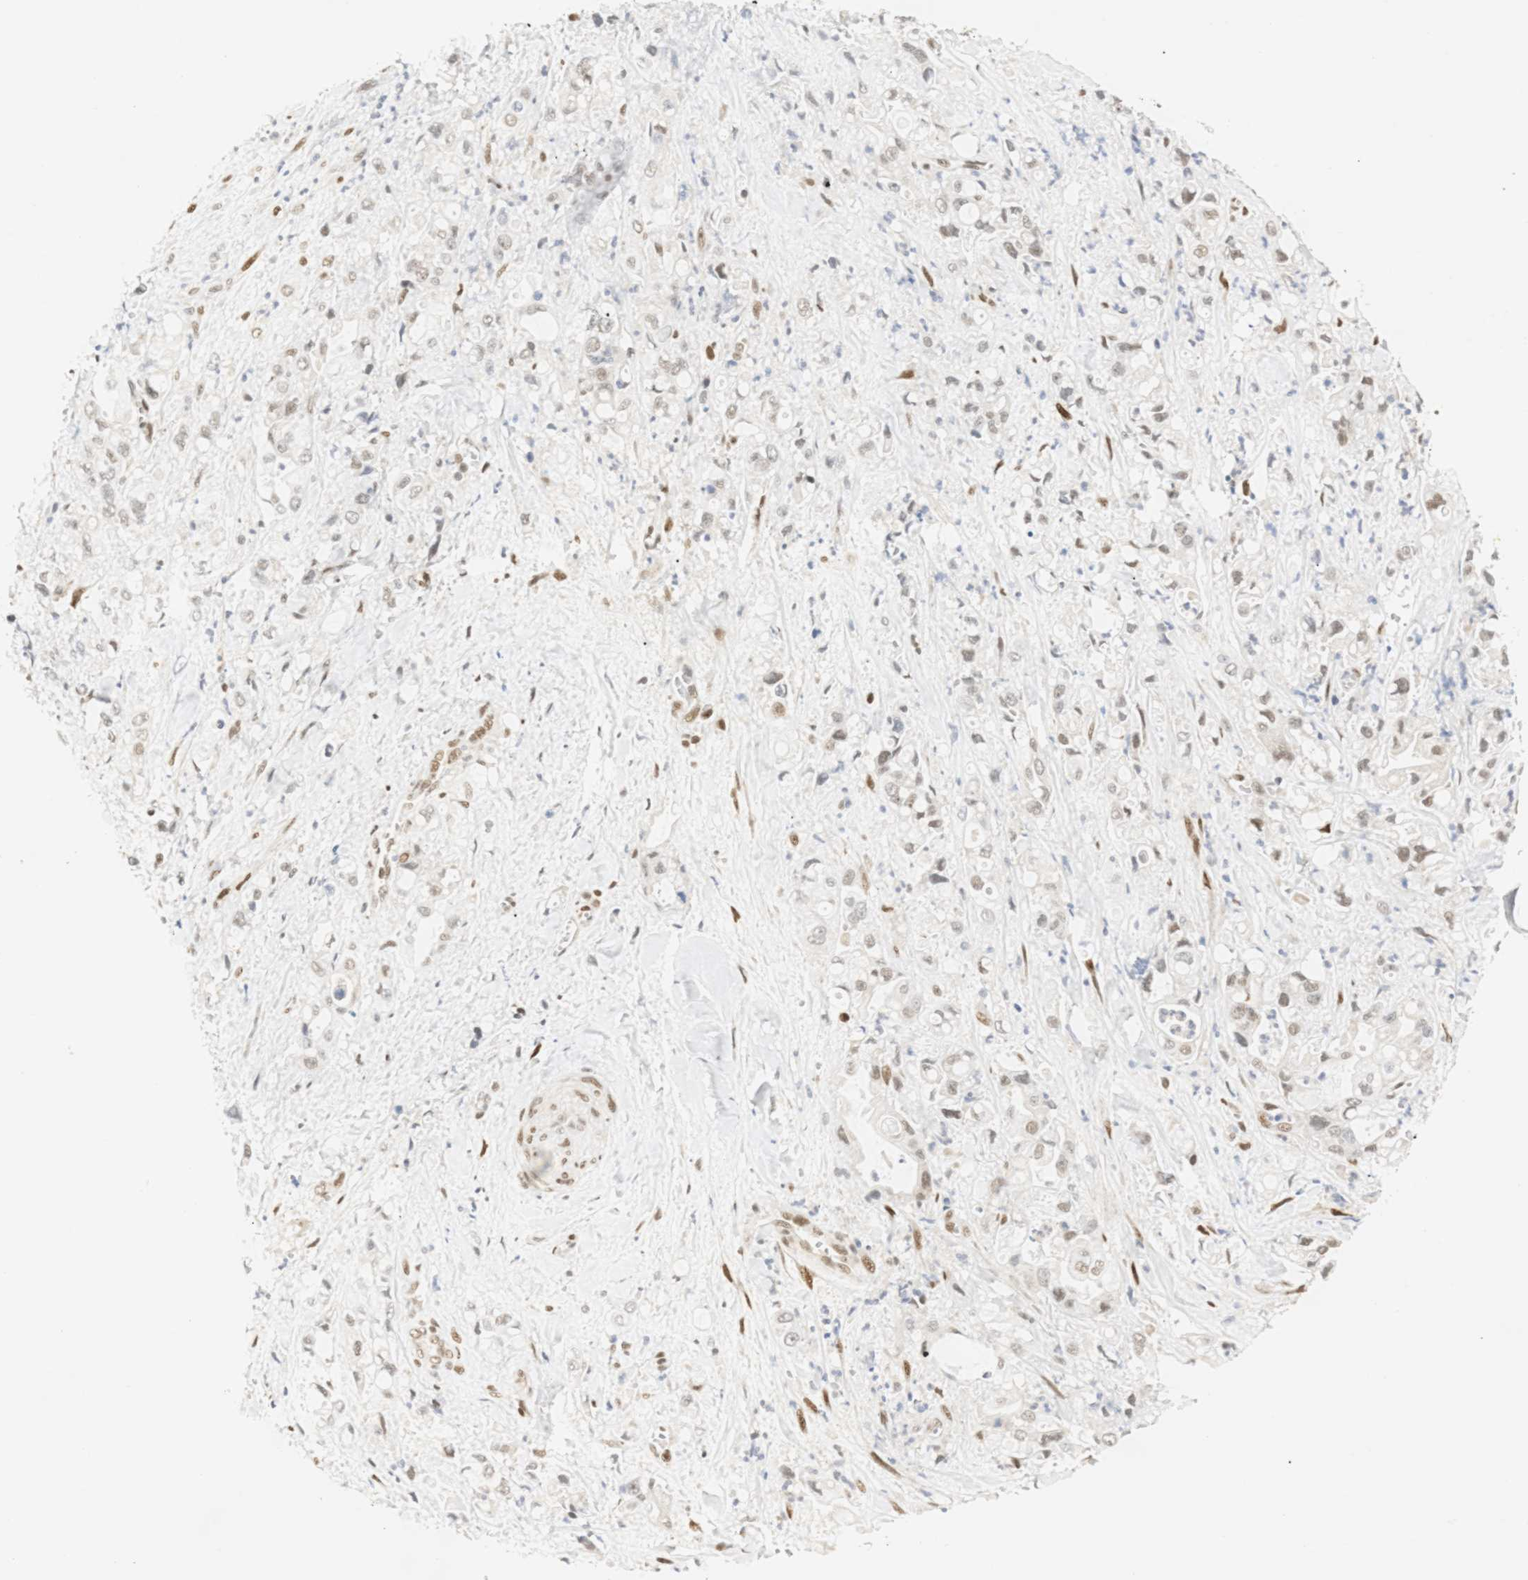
{"staining": {"intensity": "weak", "quantity": "<25%", "location": "nuclear"}, "tissue": "pancreatic cancer", "cell_type": "Tumor cells", "image_type": "cancer", "snomed": [{"axis": "morphology", "description": "Adenocarcinoma, NOS"}, {"axis": "topography", "description": "Pancreas"}], "caption": "Adenocarcinoma (pancreatic) stained for a protein using immunohistochemistry exhibits no expression tumor cells.", "gene": "SSBP2", "patient": {"sex": "male", "age": 70}}